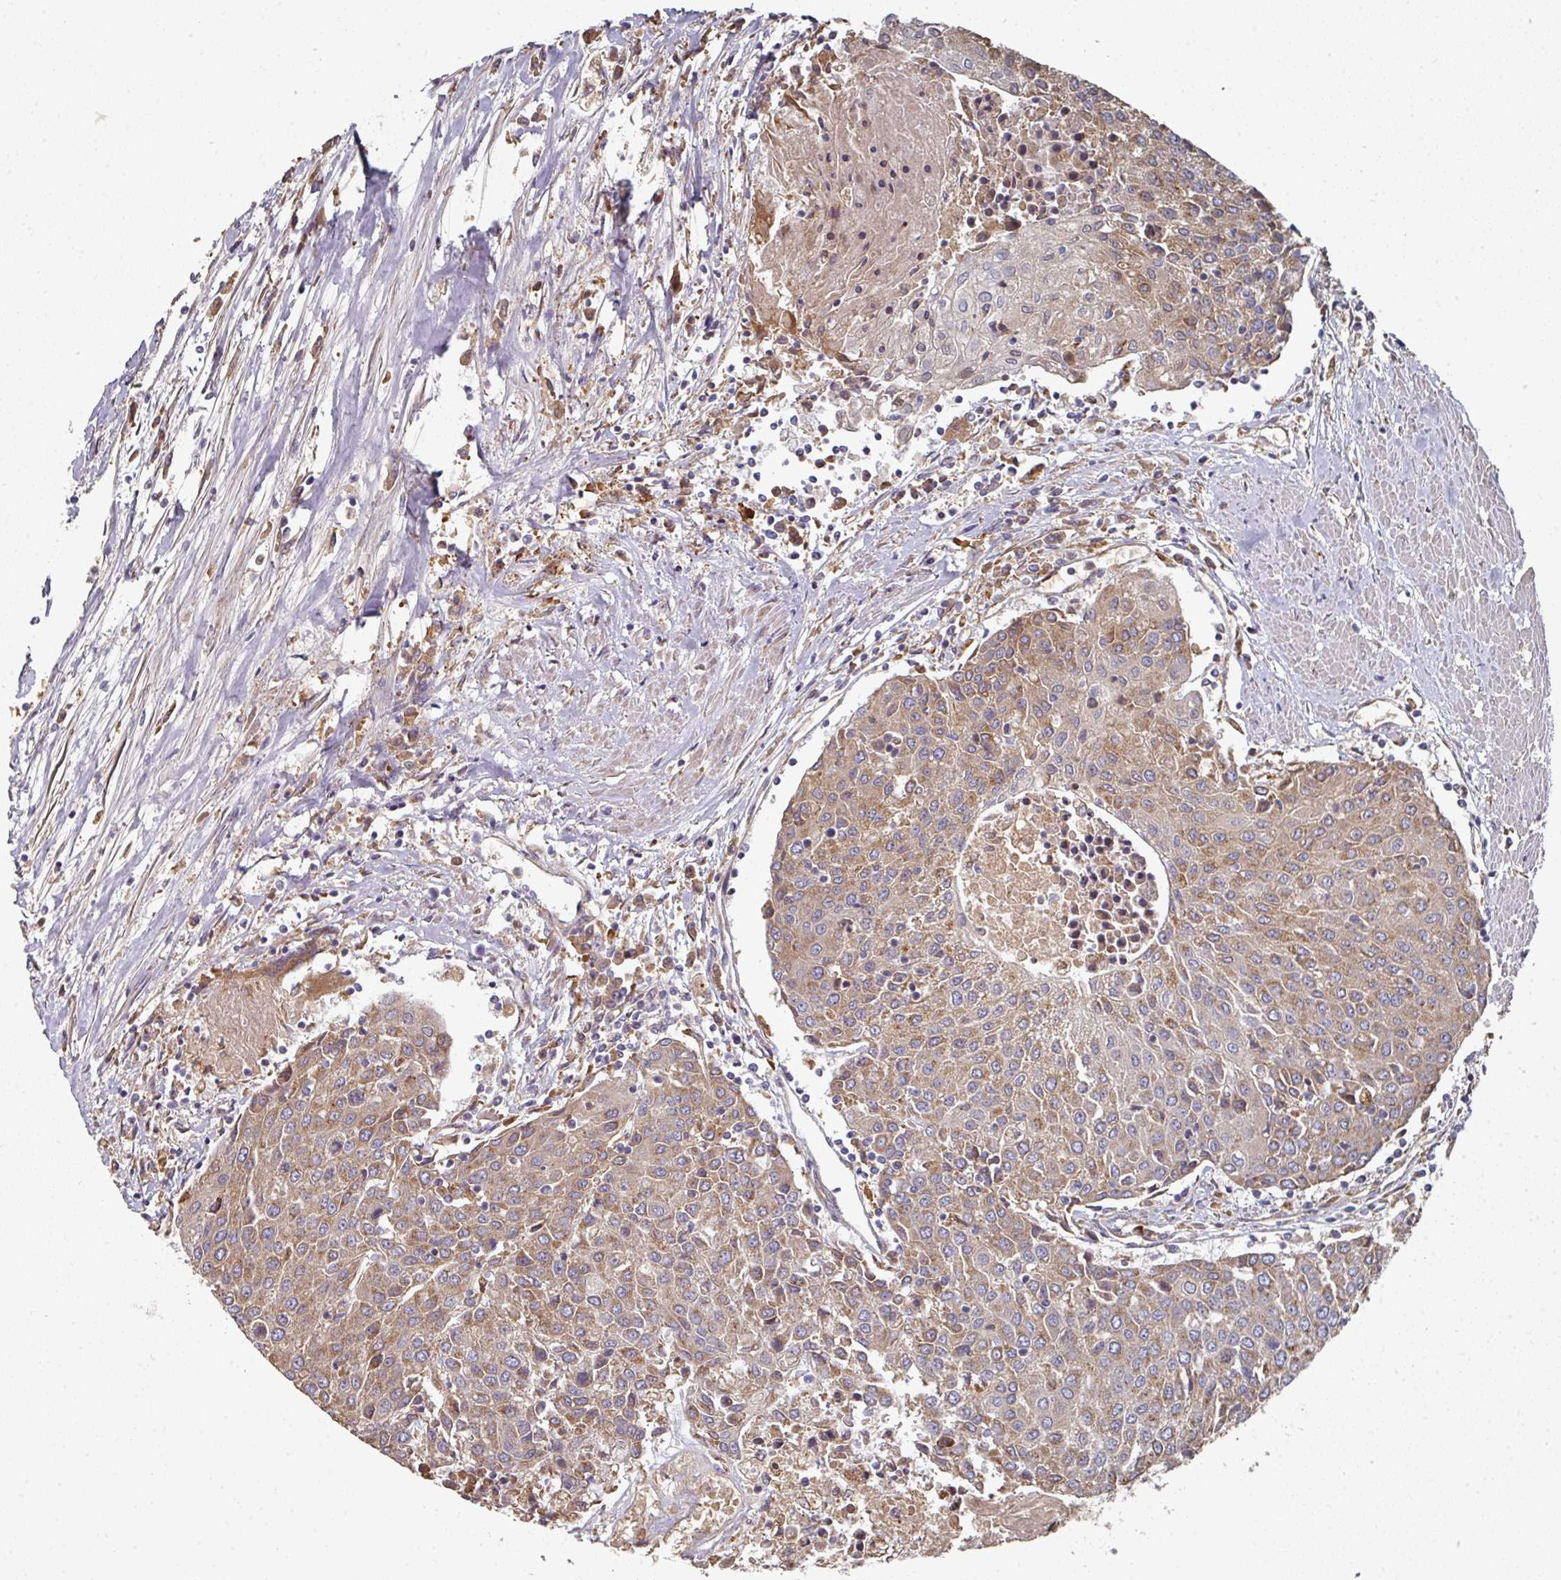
{"staining": {"intensity": "moderate", "quantity": ">75%", "location": "cytoplasmic/membranous"}, "tissue": "urothelial cancer", "cell_type": "Tumor cells", "image_type": "cancer", "snomed": [{"axis": "morphology", "description": "Urothelial carcinoma, High grade"}, {"axis": "topography", "description": "Urinary bladder"}], "caption": "The immunohistochemical stain shows moderate cytoplasmic/membranous positivity in tumor cells of urothelial cancer tissue.", "gene": "EDEM2", "patient": {"sex": "female", "age": 85}}